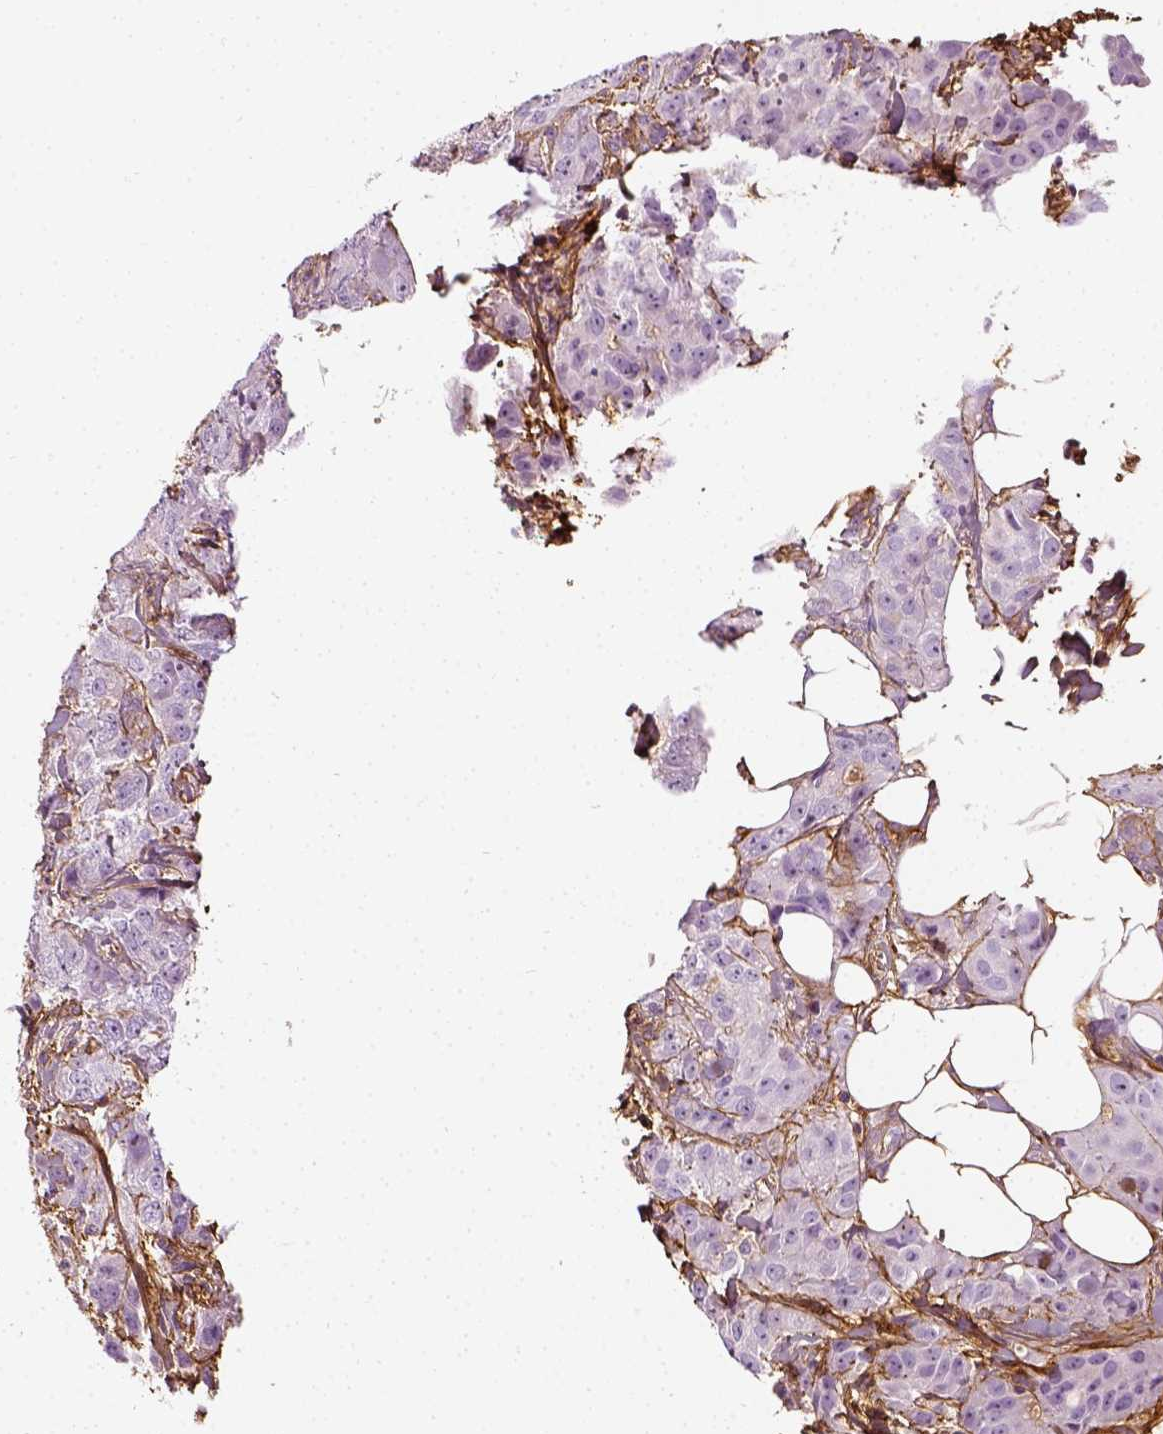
{"staining": {"intensity": "negative", "quantity": "none", "location": "none"}, "tissue": "breast cancer", "cell_type": "Tumor cells", "image_type": "cancer", "snomed": [{"axis": "morphology", "description": "Duct carcinoma"}, {"axis": "topography", "description": "Breast"}], "caption": "The histopathology image displays no significant expression in tumor cells of breast cancer (invasive ductal carcinoma). The staining is performed using DAB brown chromogen with nuclei counter-stained in using hematoxylin.", "gene": "COL6A2", "patient": {"sex": "female", "age": 43}}